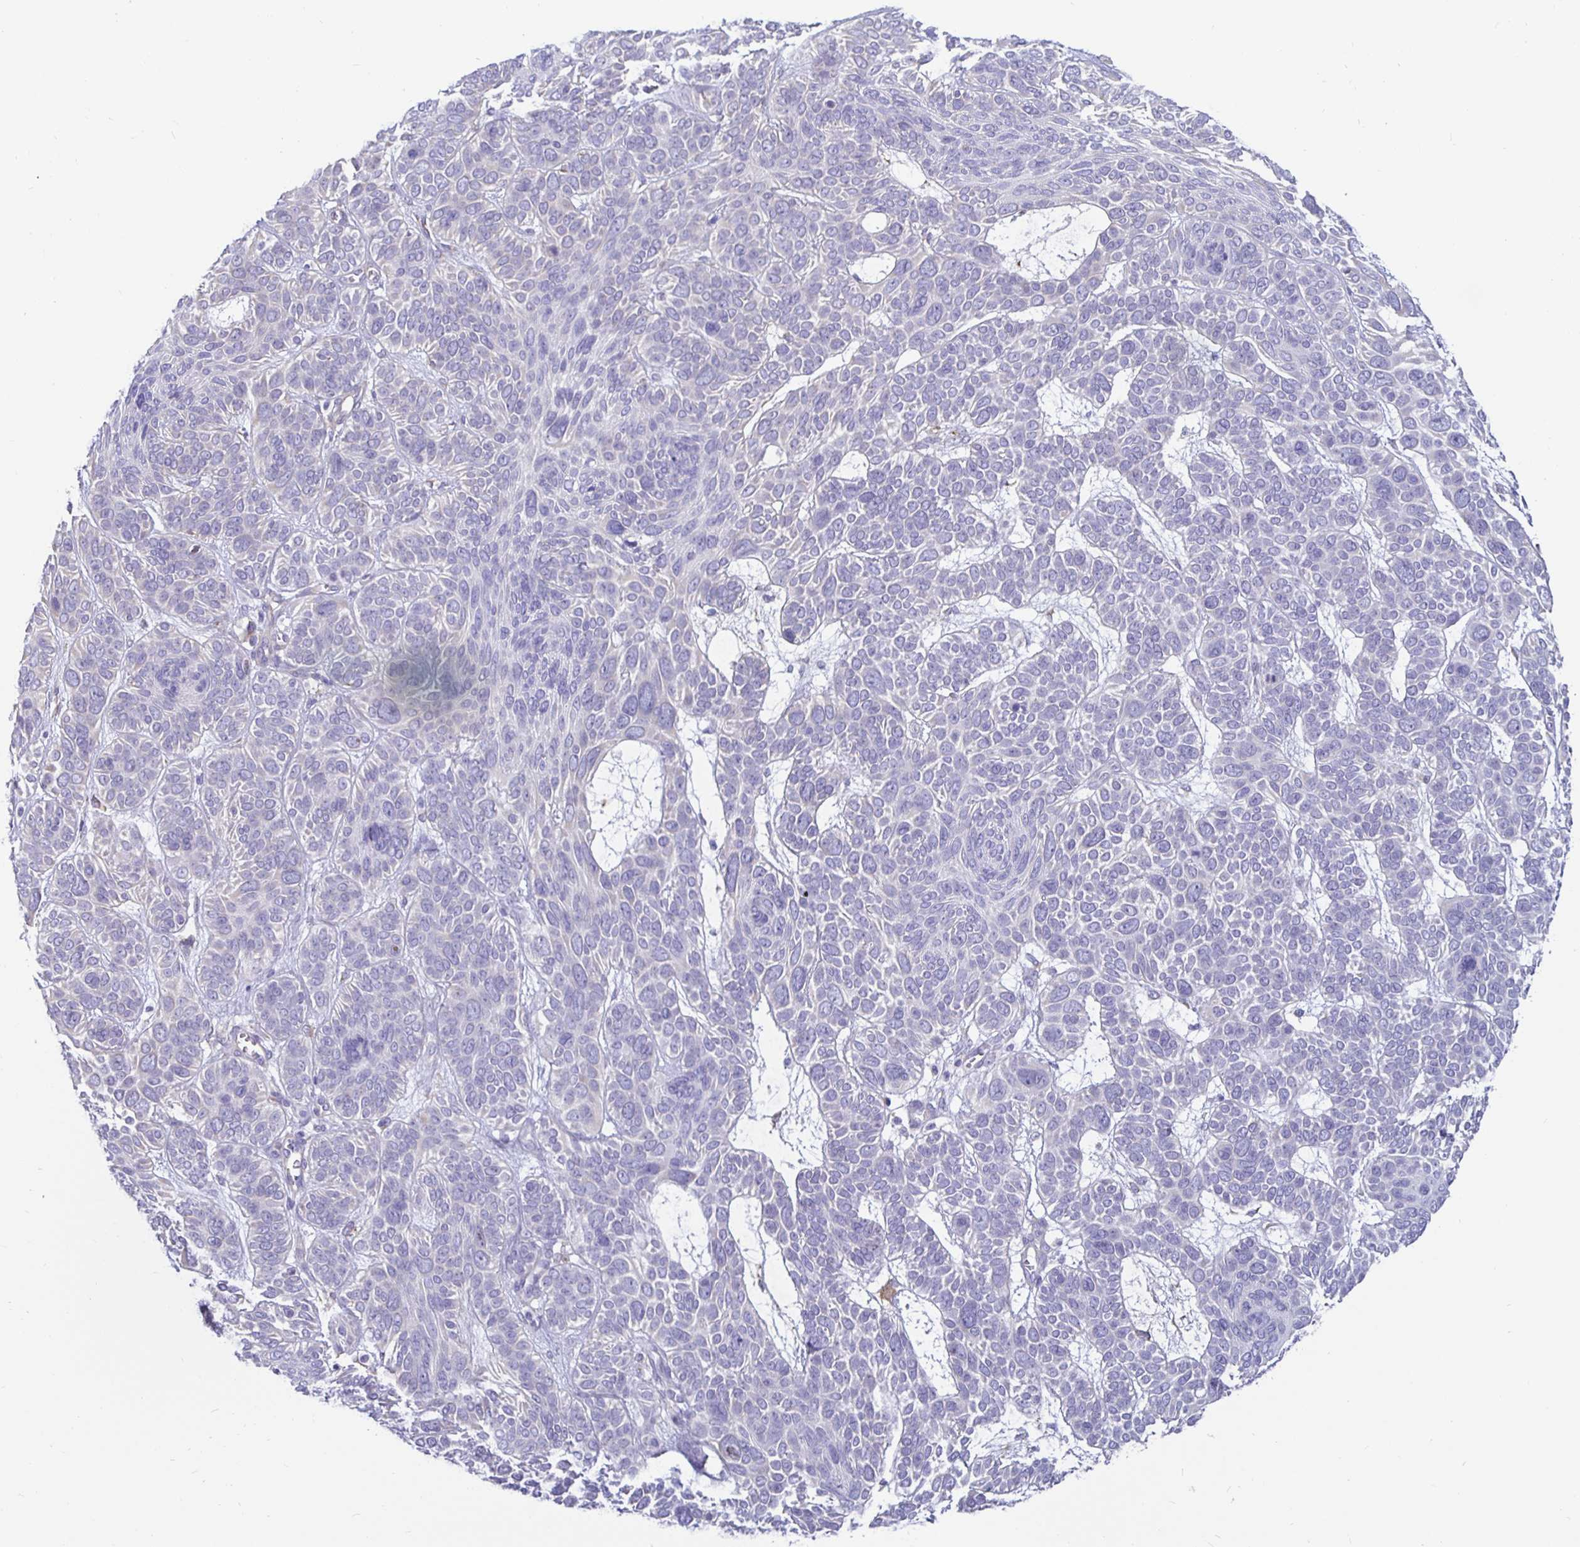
{"staining": {"intensity": "negative", "quantity": "none", "location": "none"}, "tissue": "skin cancer", "cell_type": "Tumor cells", "image_type": "cancer", "snomed": [{"axis": "morphology", "description": "Basal cell carcinoma"}, {"axis": "topography", "description": "Skin"}, {"axis": "topography", "description": "Skin of face"}], "caption": "Immunohistochemistry (IHC) of skin cancer shows no positivity in tumor cells.", "gene": "DNAI2", "patient": {"sex": "male", "age": 73}}